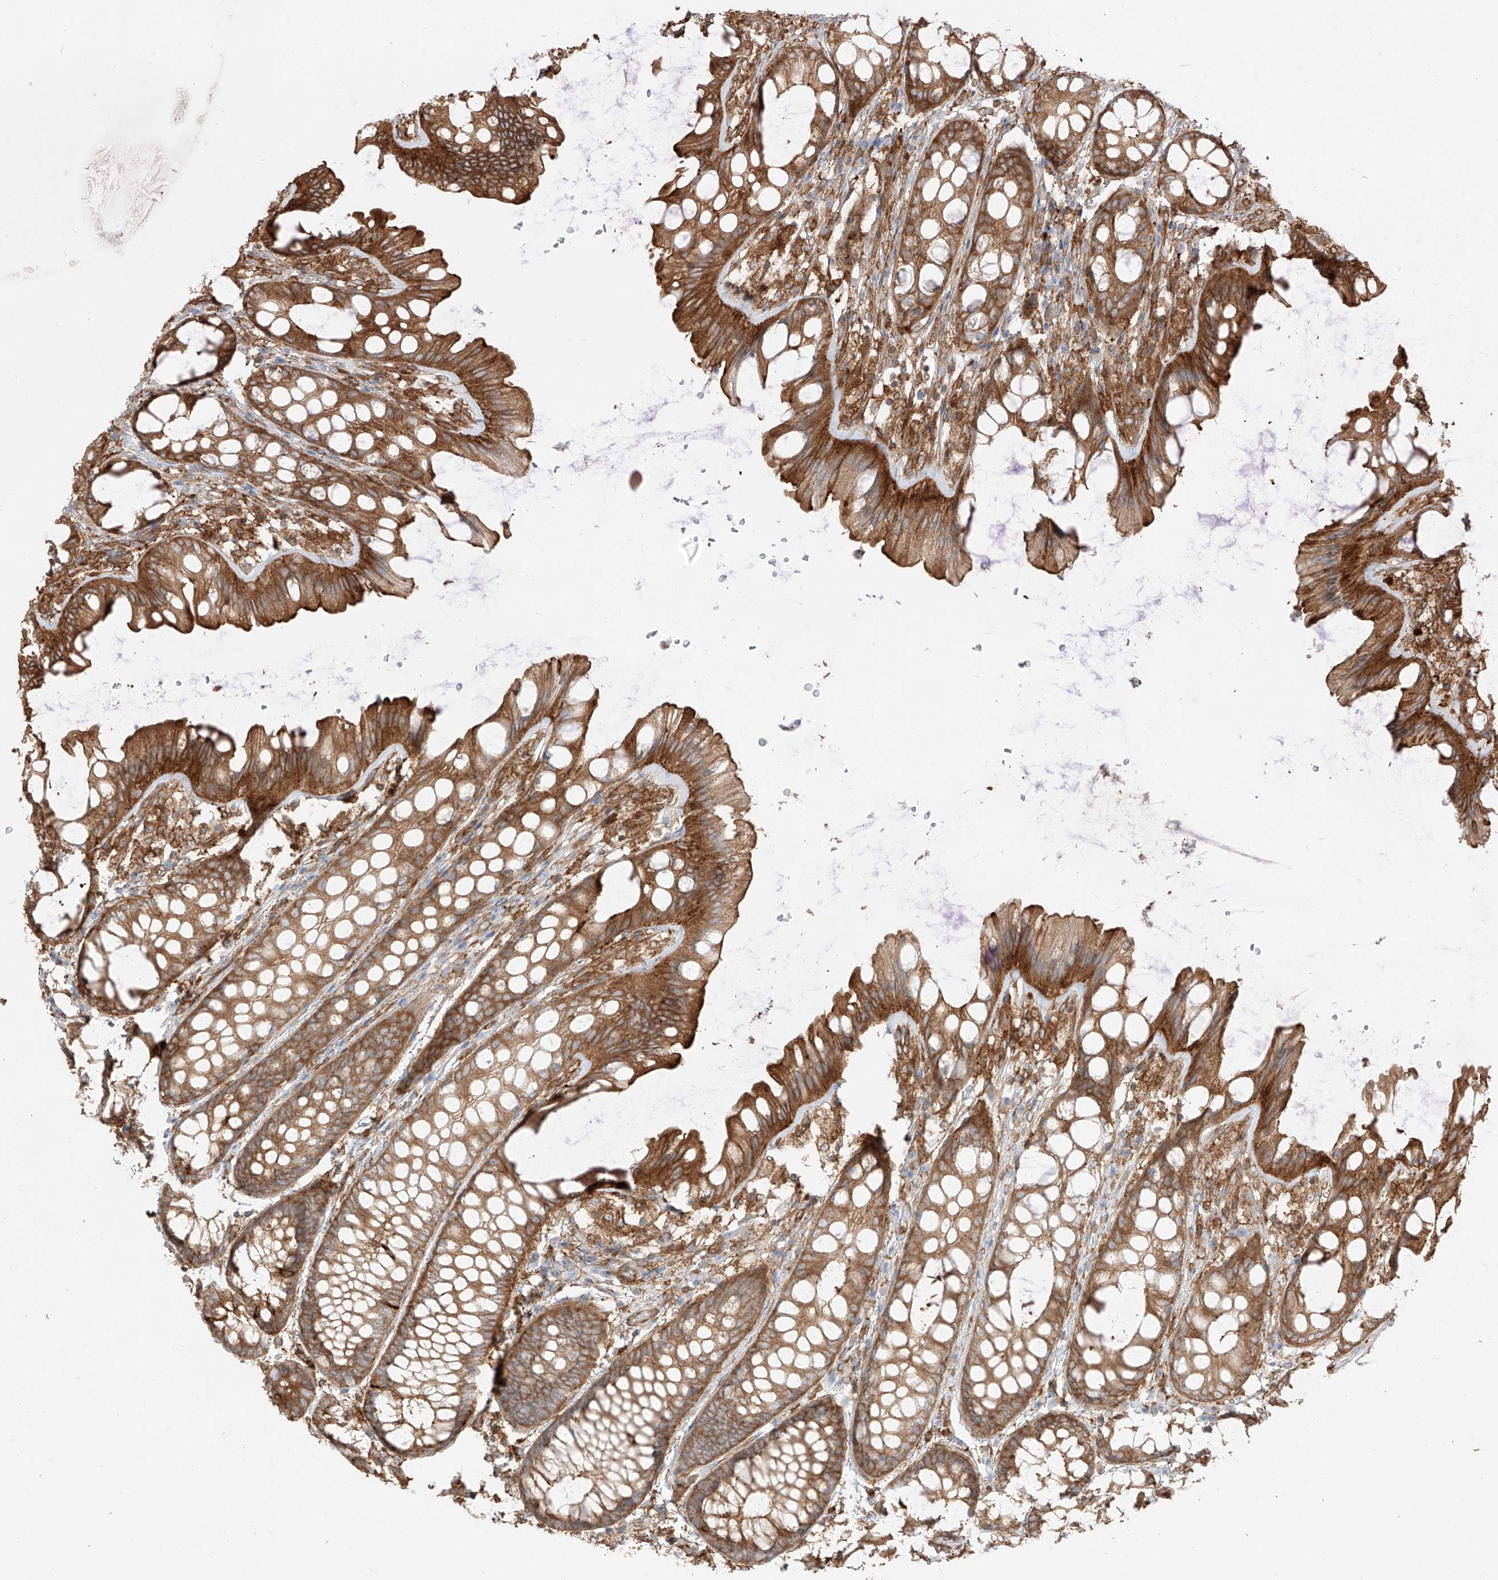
{"staining": {"intensity": "strong", "quantity": ">75%", "location": "cytoplasmic/membranous"}, "tissue": "colon", "cell_type": "Endothelial cells", "image_type": "normal", "snomed": [{"axis": "morphology", "description": "Normal tissue, NOS"}, {"axis": "topography", "description": "Colon"}], "caption": "IHC (DAB (3,3'-diaminobenzidine)) staining of benign human colon displays strong cytoplasmic/membranous protein expression in approximately >75% of endothelial cells.", "gene": "SNX9", "patient": {"sex": "male", "age": 47}}